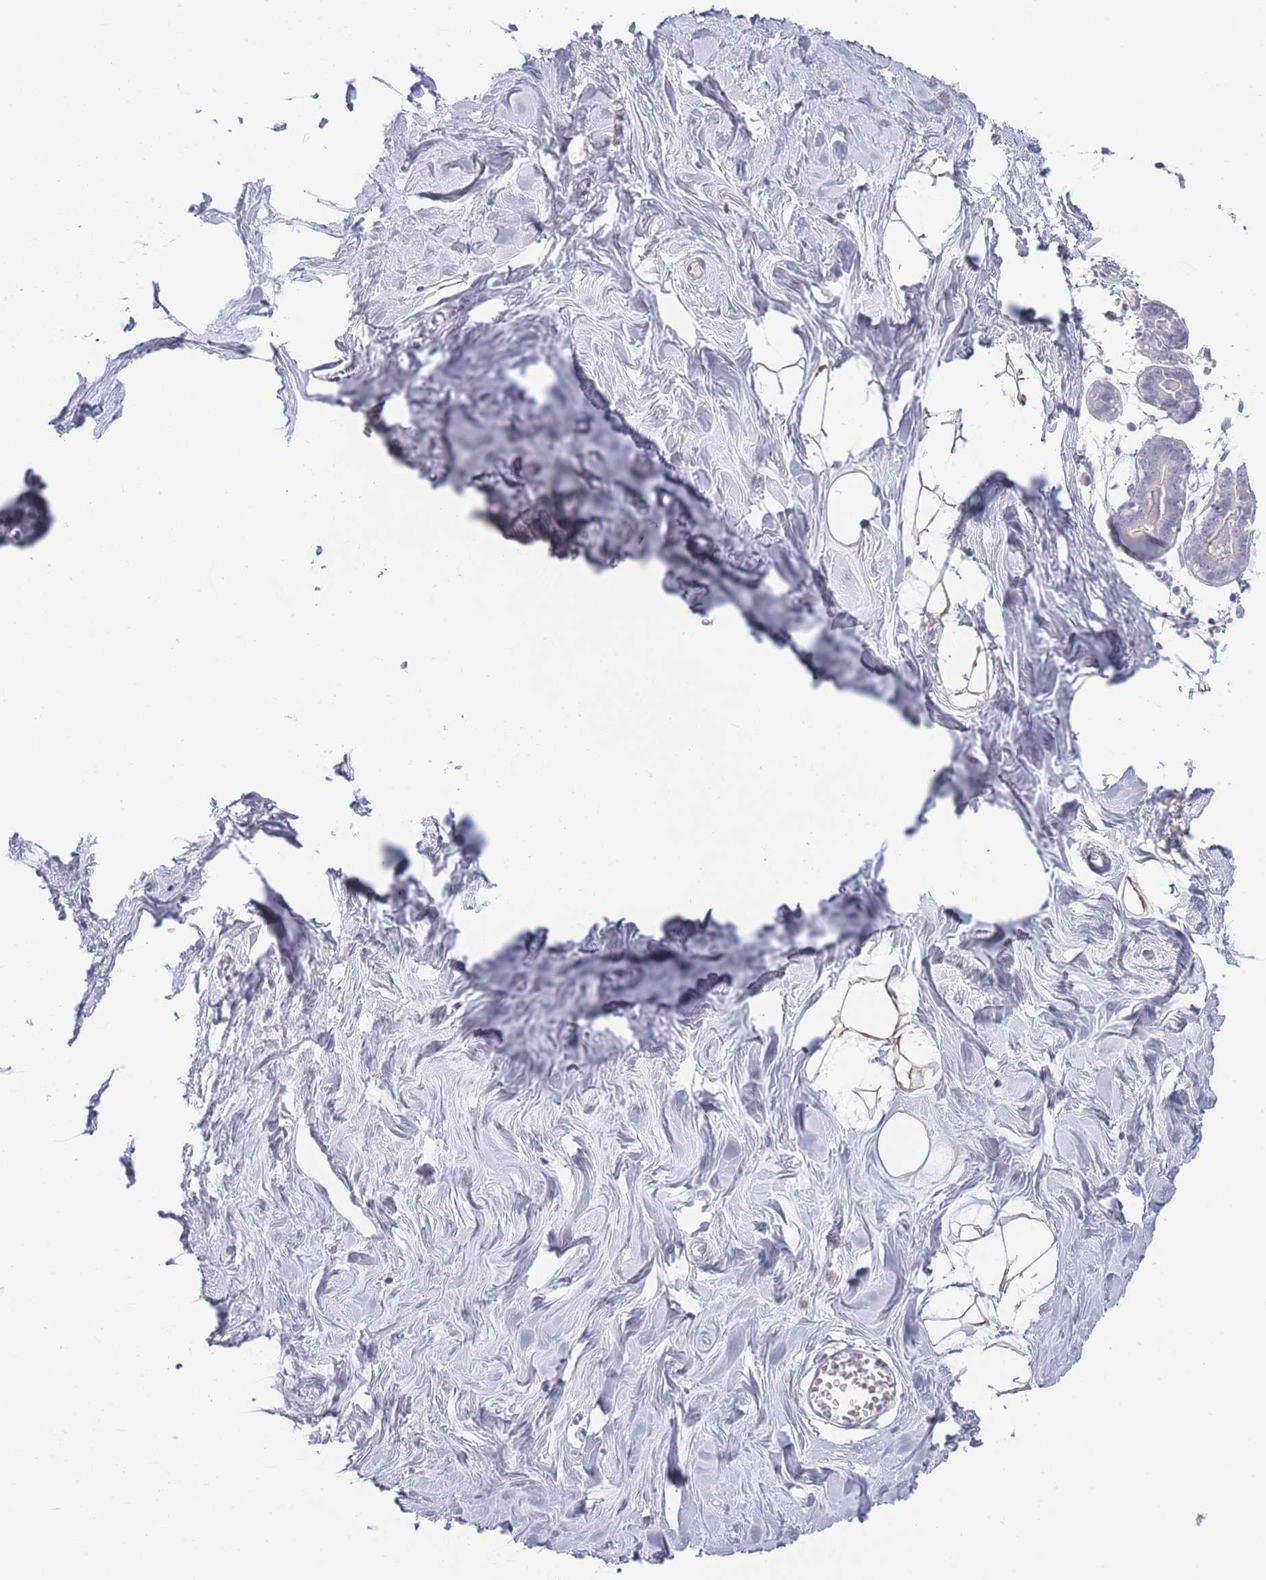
{"staining": {"intensity": "negative", "quantity": "none", "location": "none"}, "tissue": "breast", "cell_type": "Adipocytes", "image_type": "normal", "snomed": [{"axis": "morphology", "description": "Normal tissue, NOS"}, {"axis": "topography", "description": "Breast"}], "caption": "A high-resolution histopathology image shows immunohistochemistry (IHC) staining of unremarkable breast, which demonstrates no significant expression in adipocytes. Brightfield microscopy of IHC stained with DAB (3,3'-diaminobenzidine) (brown) and hematoxylin (blue), captured at high magnification.", "gene": "LRRC37A2", "patient": {"sex": "female", "age": 27}}